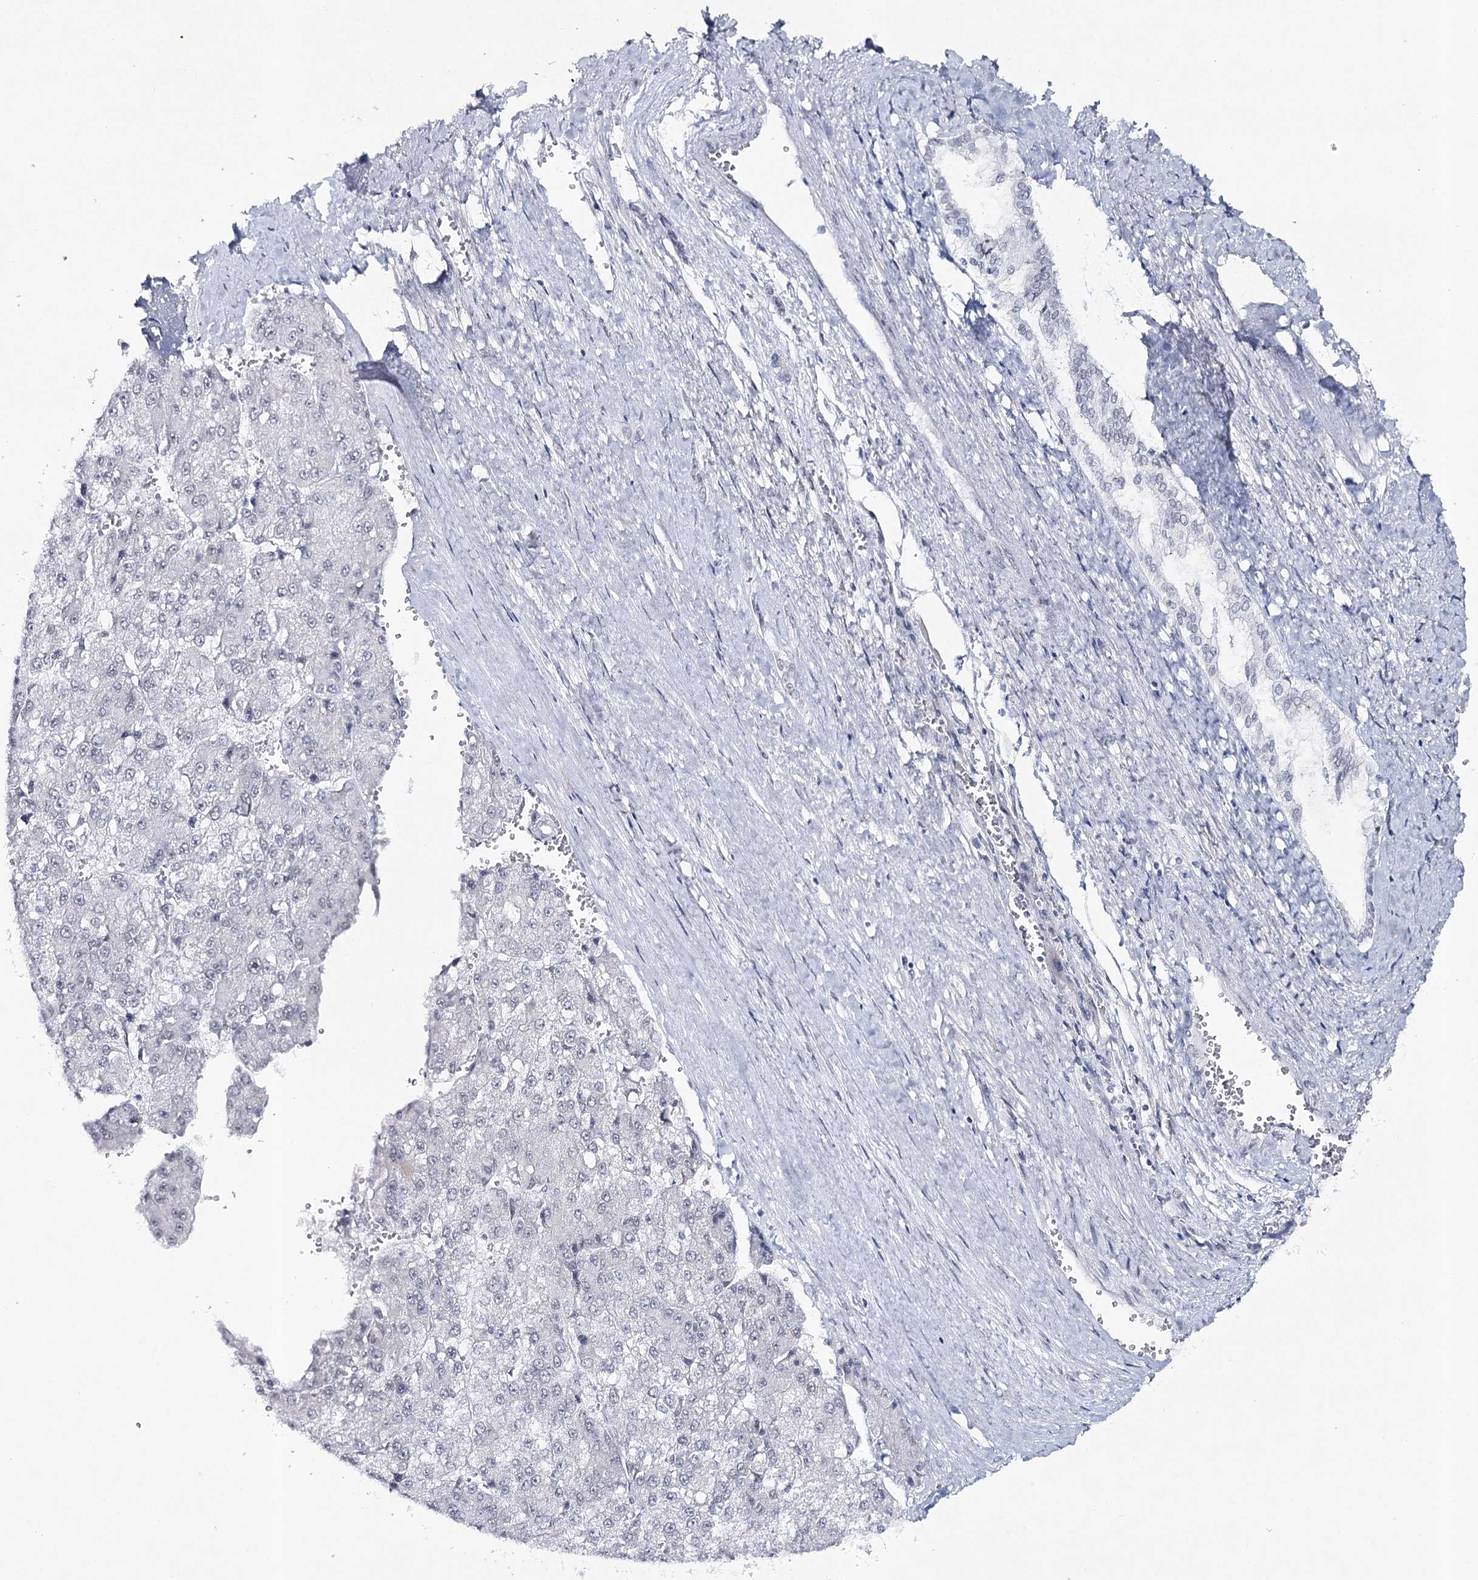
{"staining": {"intensity": "negative", "quantity": "none", "location": "none"}, "tissue": "liver cancer", "cell_type": "Tumor cells", "image_type": "cancer", "snomed": [{"axis": "morphology", "description": "Carcinoma, Hepatocellular, NOS"}, {"axis": "topography", "description": "Liver"}], "caption": "Liver hepatocellular carcinoma stained for a protein using immunohistochemistry (IHC) demonstrates no positivity tumor cells.", "gene": "ZC3H8", "patient": {"sex": "female", "age": 73}}